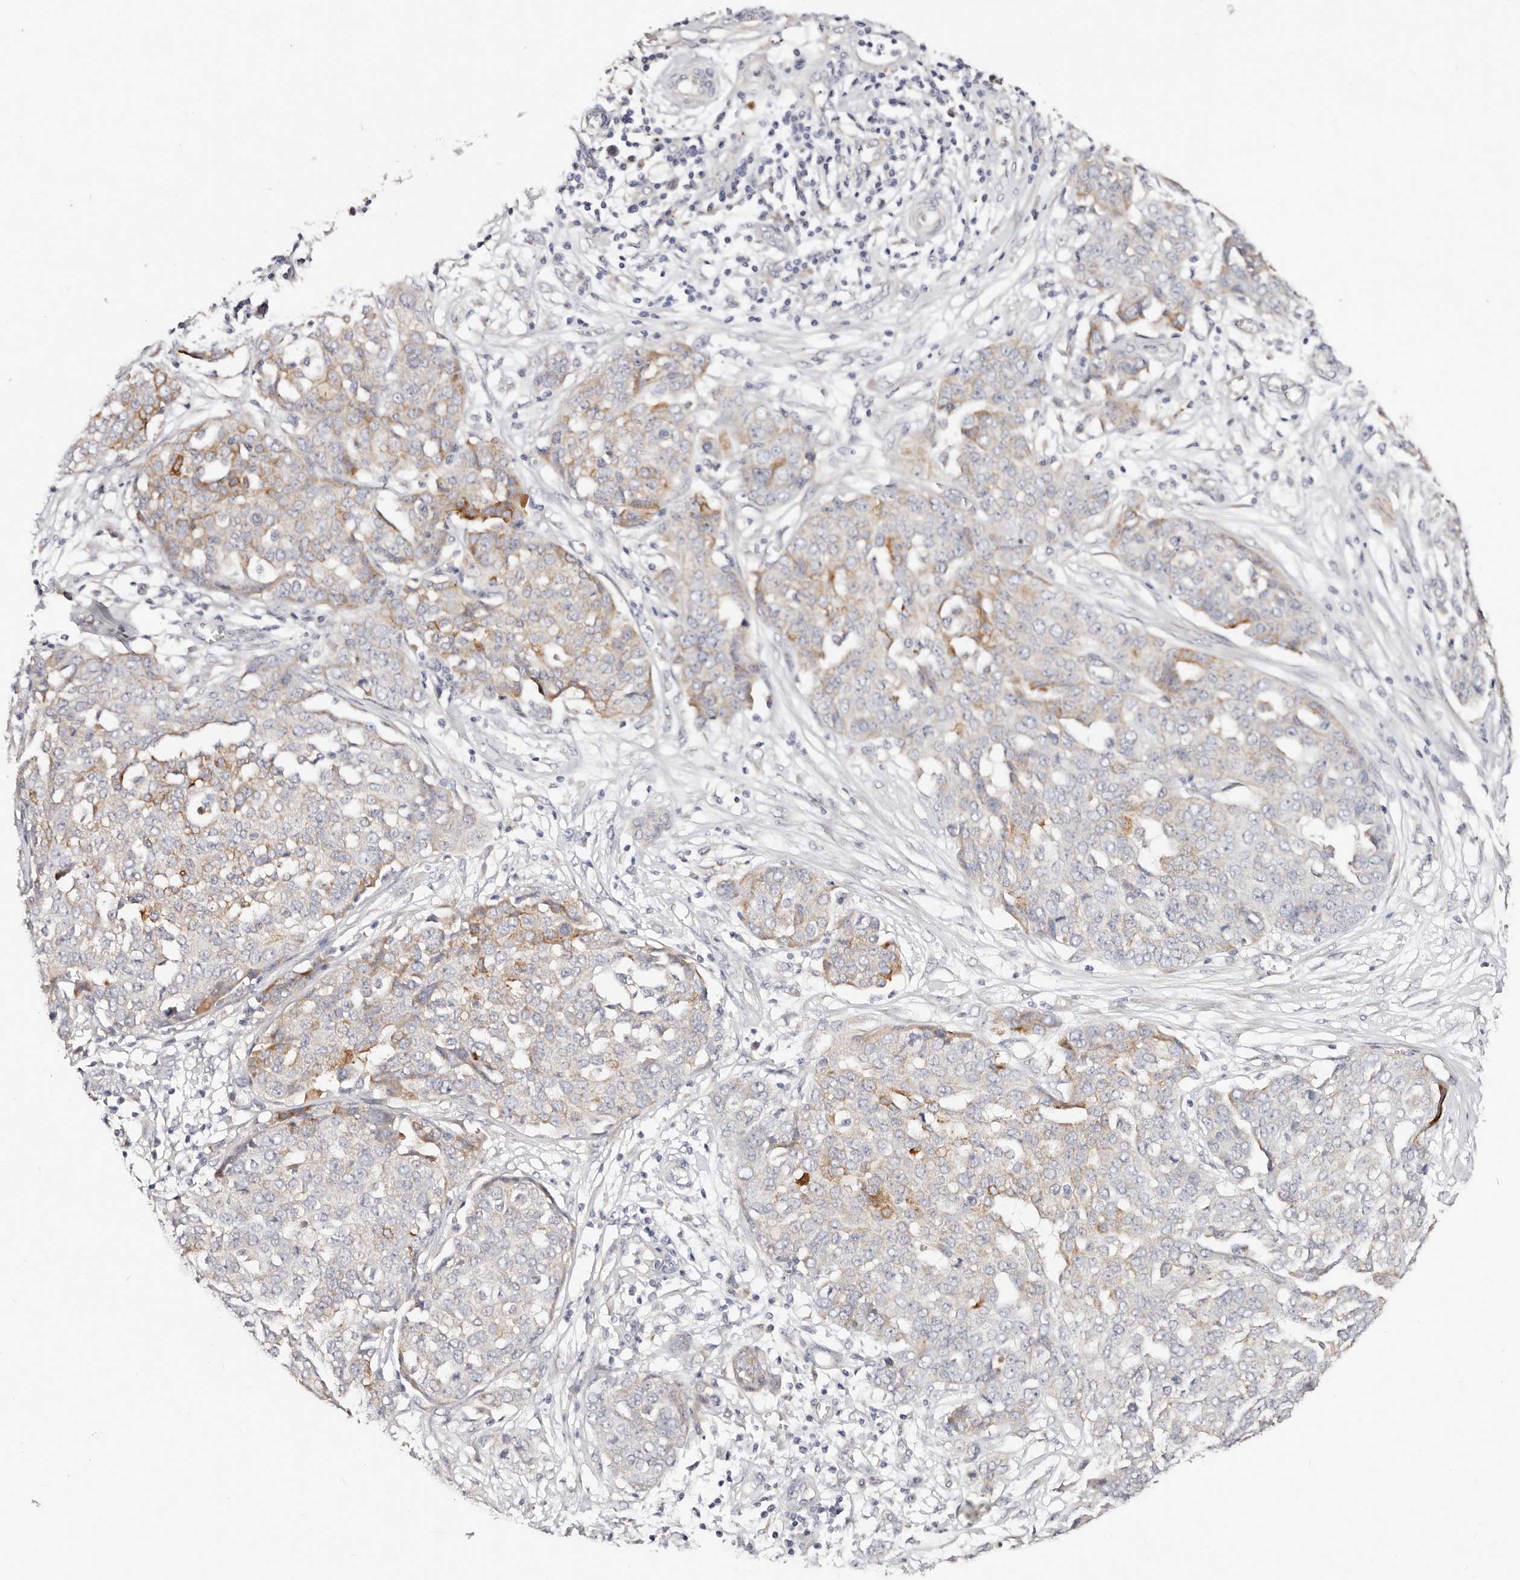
{"staining": {"intensity": "moderate", "quantity": "<25%", "location": "cytoplasmic/membranous"}, "tissue": "ovarian cancer", "cell_type": "Tumor cells", "image_type": "cancer", "snomed": [{"axis": "morphology", "description": "Cystadenocarcinoma, serous, NOS"}, {"axis": "topography", "description": "Soft tissue"}, {"axis": "topography", "description": "Ovary"}], "caption": "High-magnification brightfield microscopy of ovarian cancer stained with DAB (3,3'-diaminobenzidine) (brown) and counterstained with hematoxylin (blue). tumor cells exhibit moderate cytoplasmic/membranous positivity is appreciated in about<25% of cells. Ihc stains the protein in brown and the nuclei are stained blue.", "gene": "VIPAS39", "patient": {"sex": "female", "age": 57}}